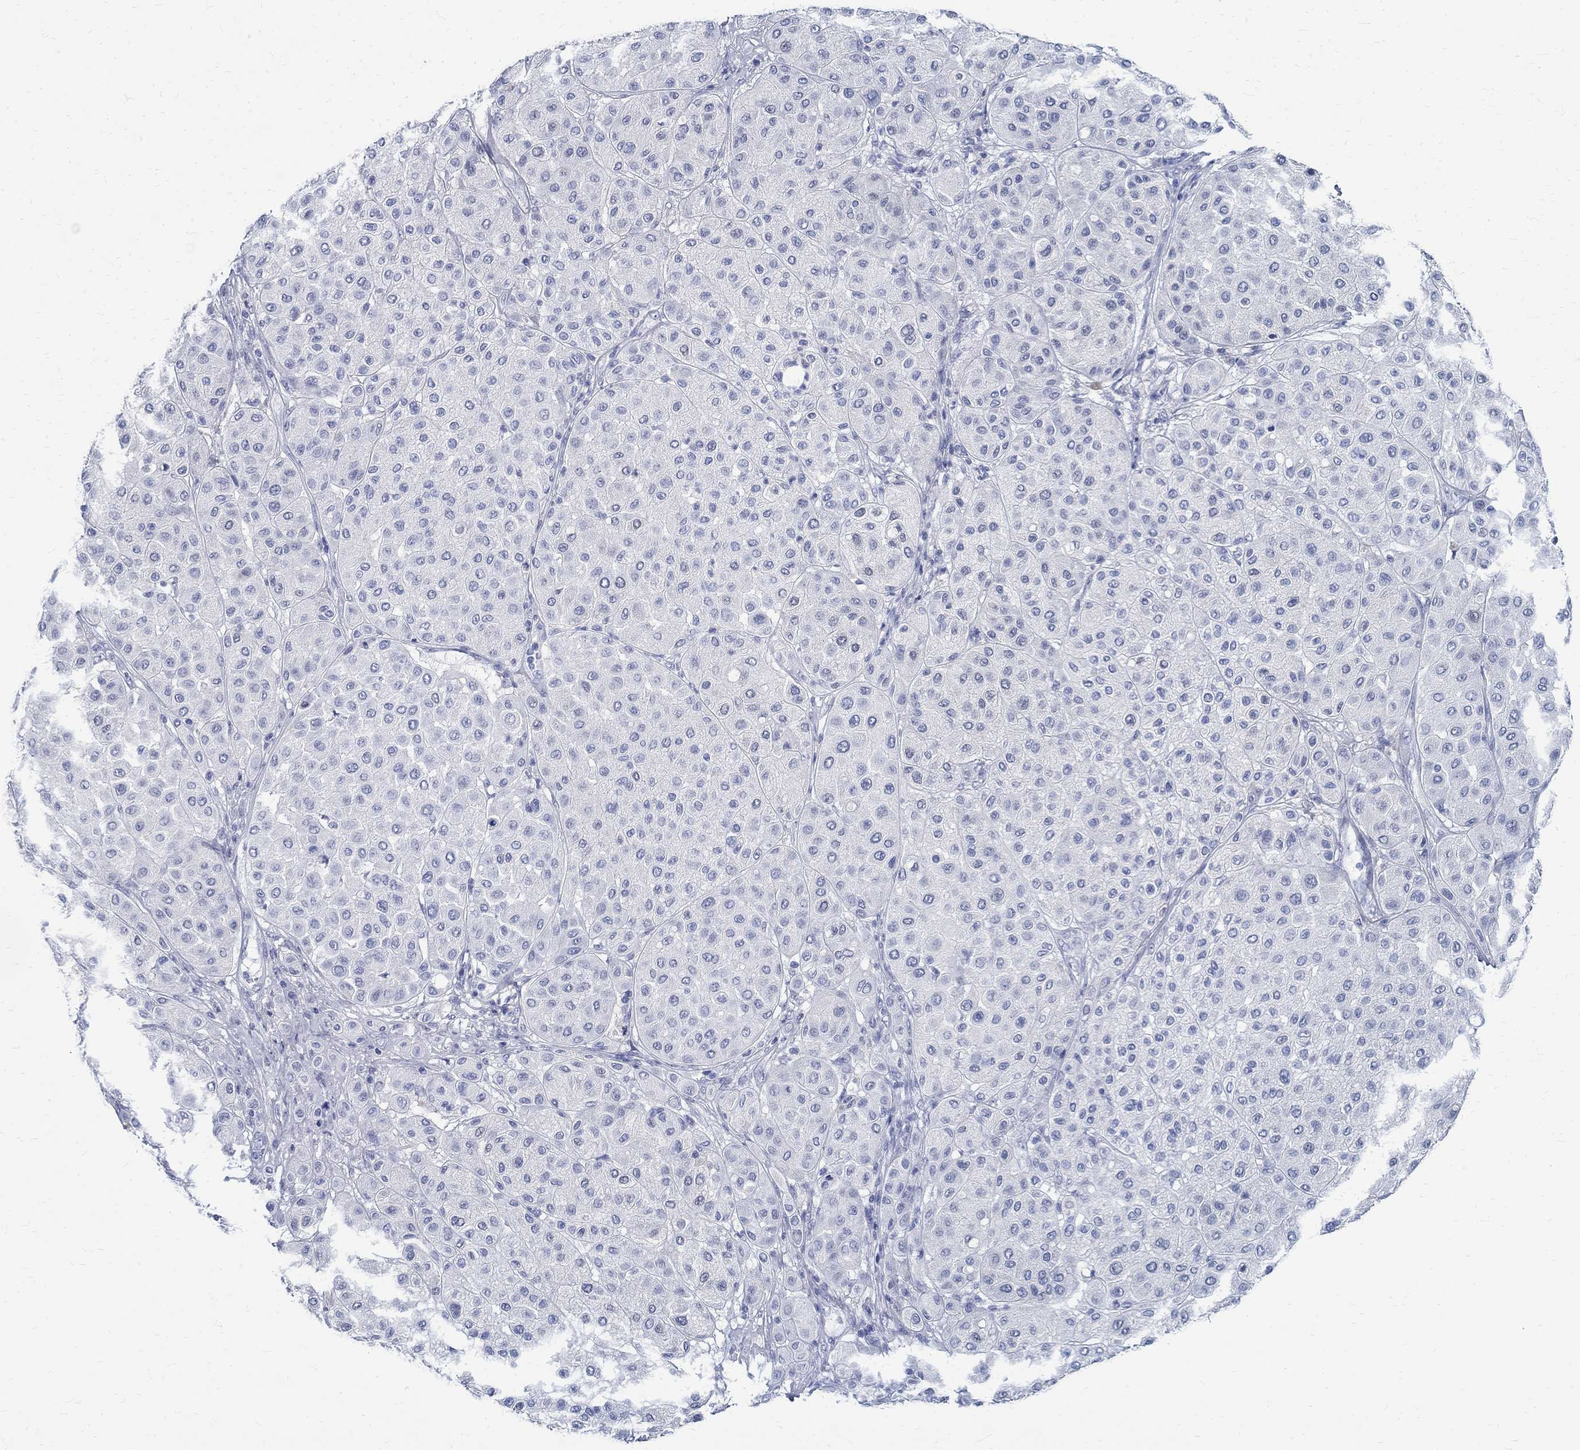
{"staining": {"intensity": "negative", "quantity": "none", "location": "none"}, "tissue": "melanoma", "cell_type": "Tumor cells", "image_type": "cancer", "snomed": [{"axis": "morphology", "description": "Malignant melanoma, Metastatic site"}, {"axis": "topography", "description": "Smooth muscle"}], "caption": "High magnification brightfield microscopy of melanoma stained with DAB (brown) and counterstained with hematoxylin (blue): tumor cells show no significant expression. (Stains: DAB immunohistochemistry (IHC) with hematoxylin counter stain, Microscopy: brightfield microscopy at high magnification).", "gene": "BSPRY", "patient": {"sex": "male", "age": 41}}